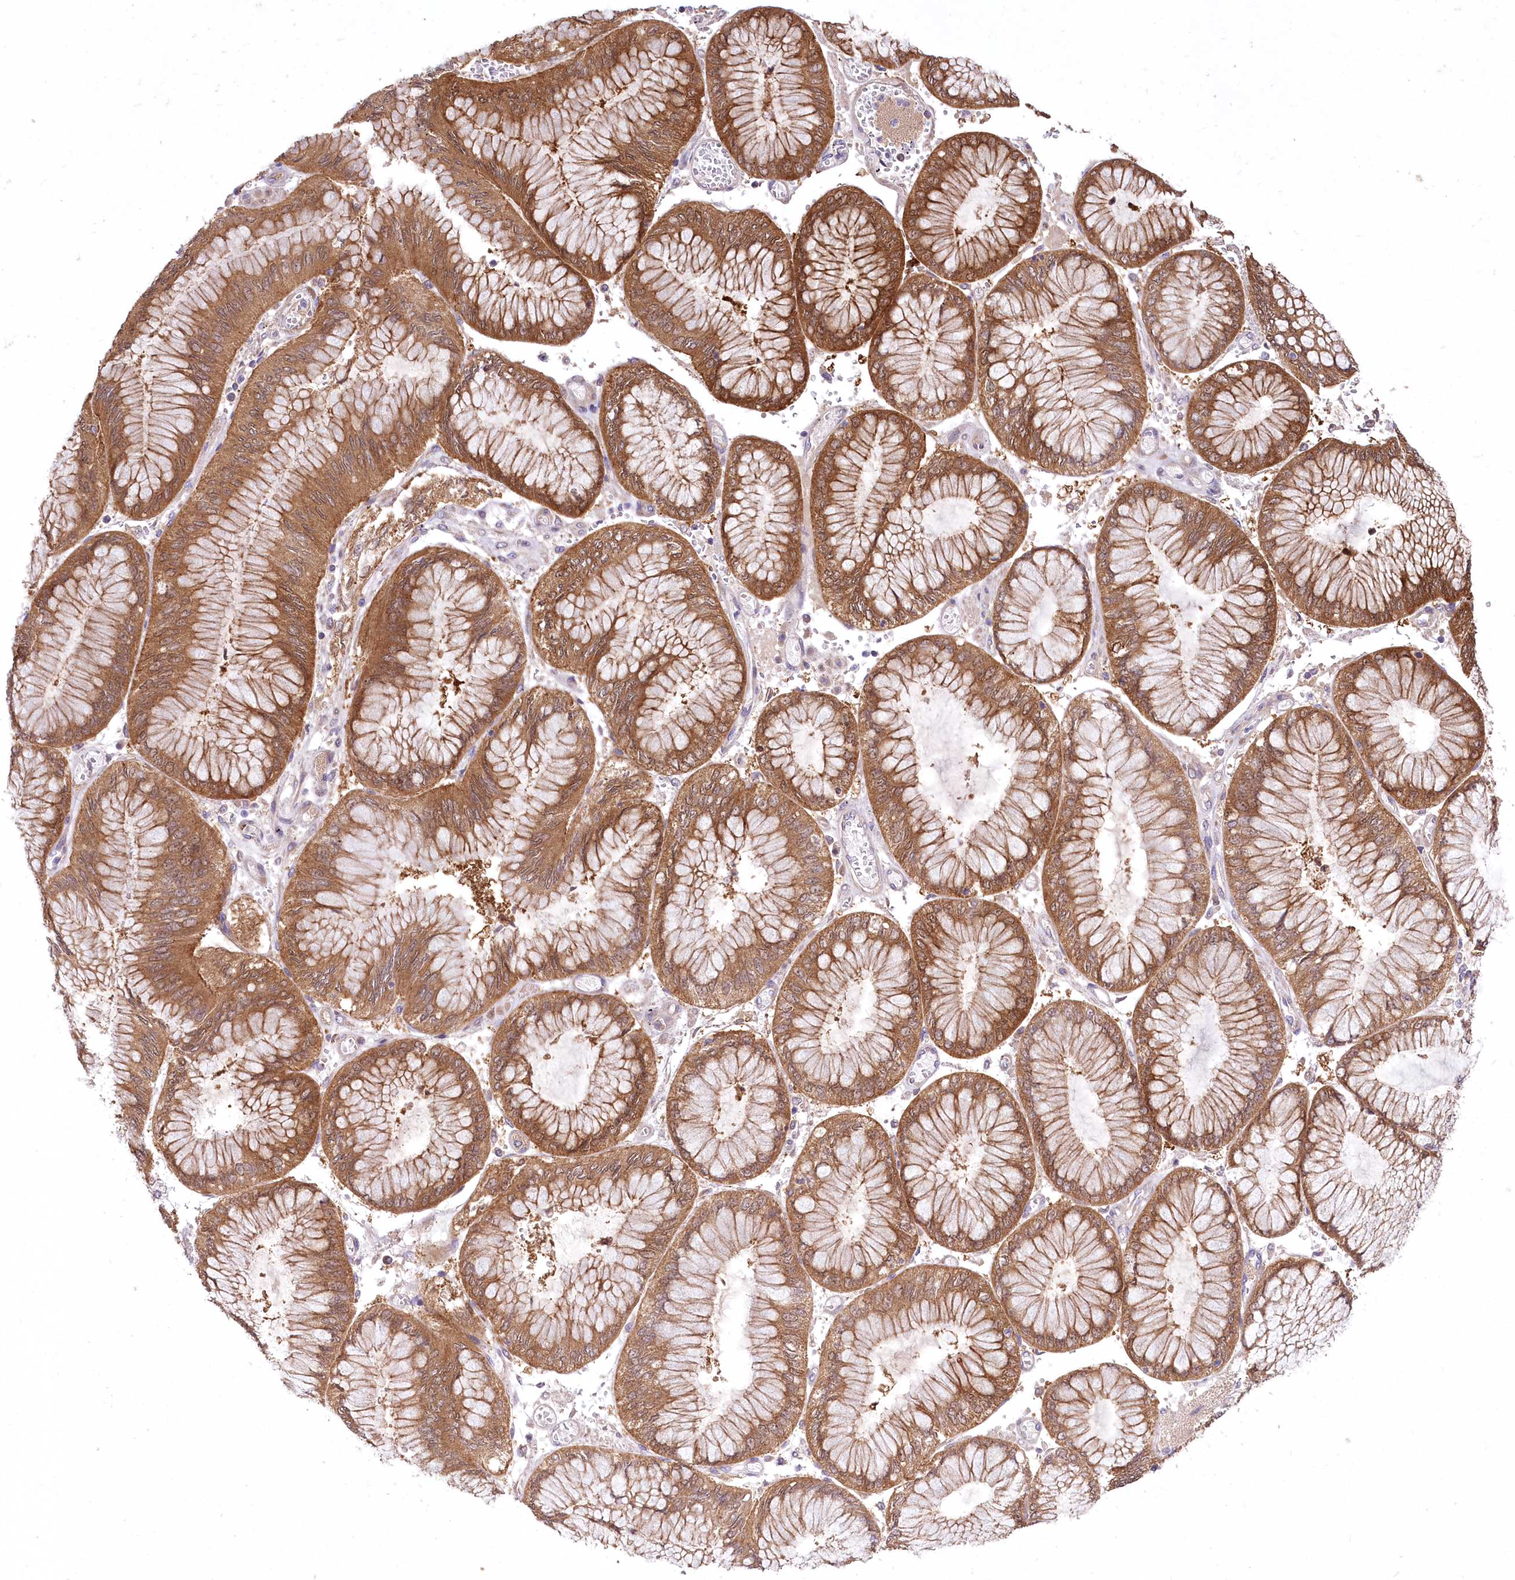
{"staining": {"intensity": "moderate", "quantity": ">75%", "location": "cytoplasmic/membranous"}, "tissue": "stomach cancer", "cell_type": "Tumor cells", "image_type": "cancer", "snomed": [{"axis": "morphology", "description": "Adenocarcinoma, NOS"}, {"axis": "topography", "description": "Stomach"}], "caption": "Immunohistochemistry staining of adenocarcinoma (stomach), which reveals medium levels of moderate cytoplasmic/membranous expression in approximately >75% of tumor cells indicating moderate cytoplasmic/membranous protein staining. The staining was performed using DAB (brown) for protein detection and nuclei were counterstained in hematoxylin (blue).", "gene": "PBLD", "patient": {"sex": "male", "age": 76}}